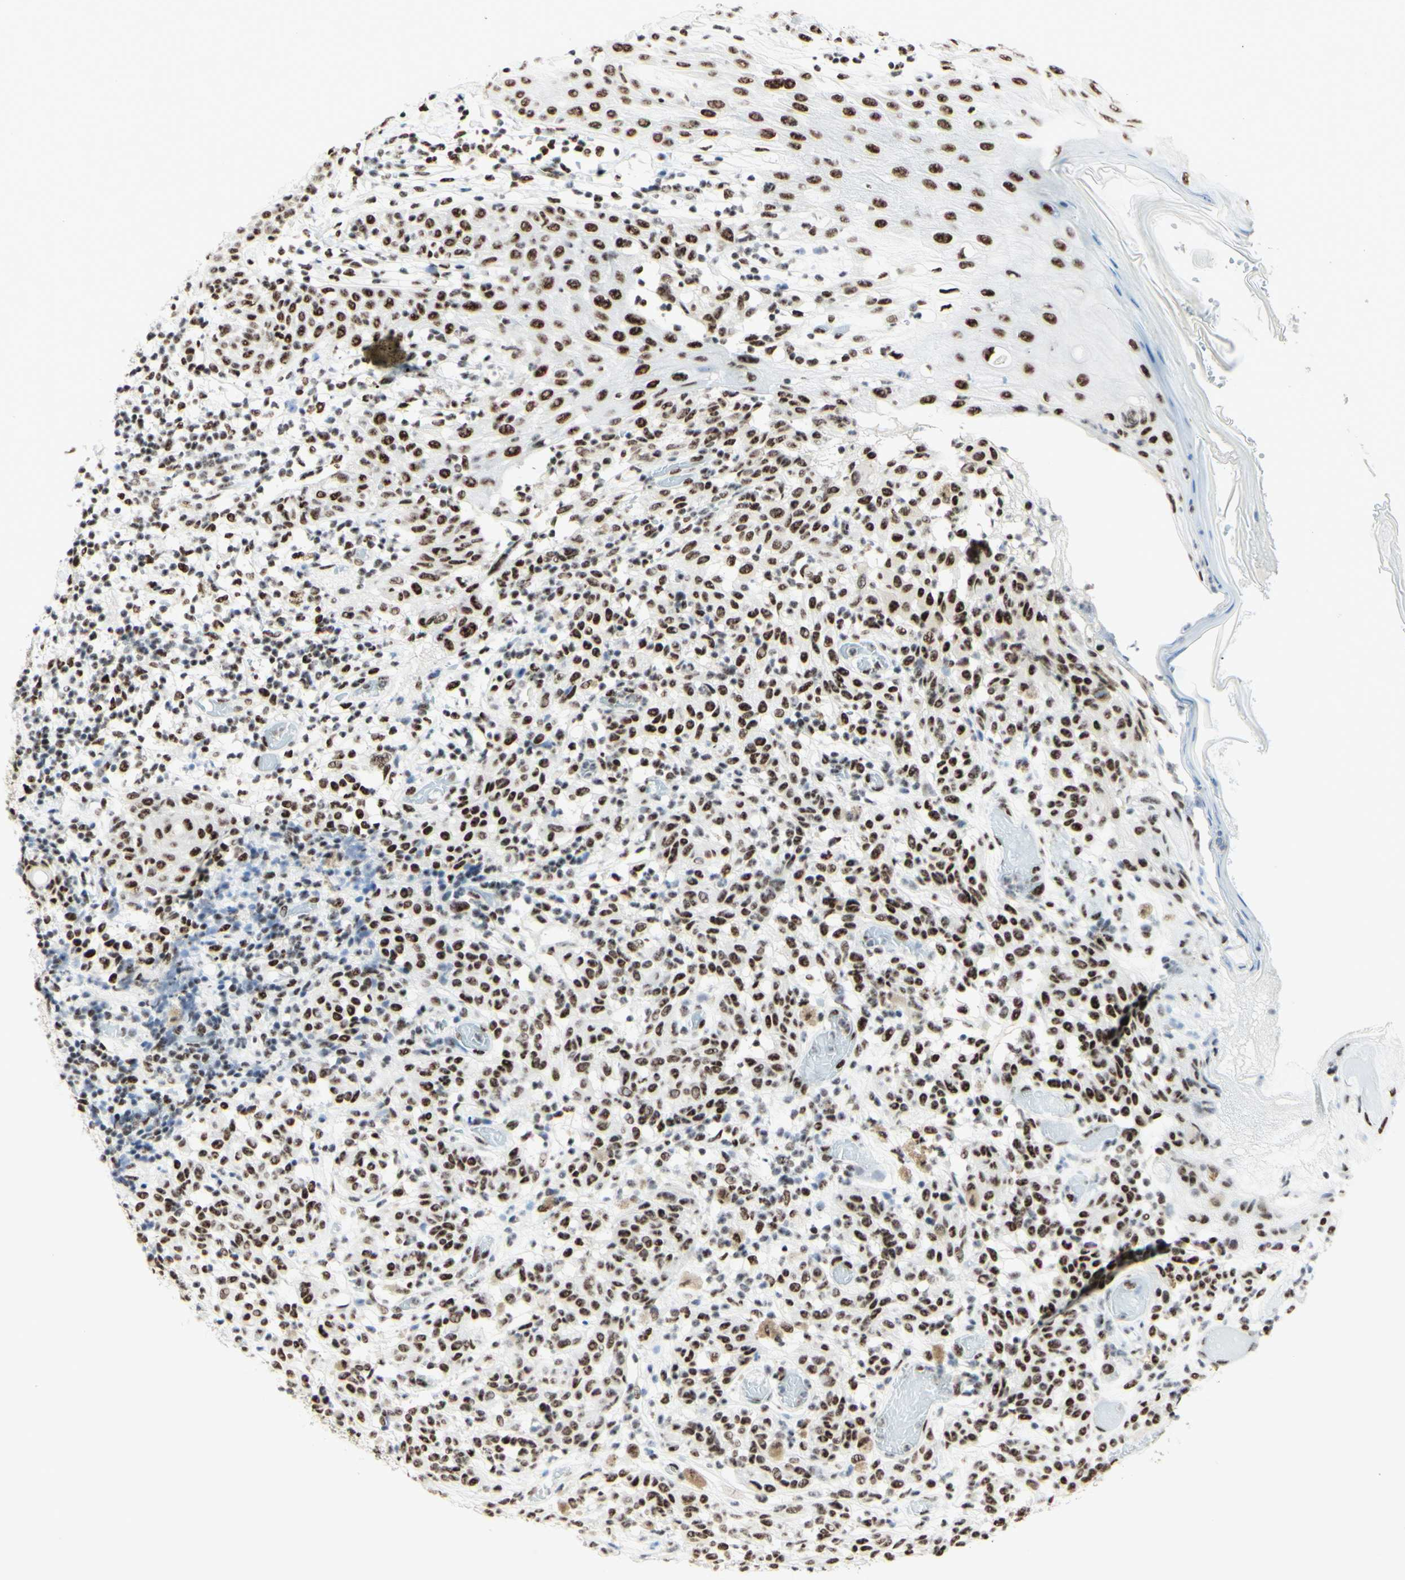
{"staining": {"intensity": "strong", "quantity": "25%-75%", "location": "nuclear"}, "tissue": "melanoma", "cell_type": "Tumor cells", "image_type": "cancer", "snomed": [{"axis": "morphology", "description": "Malignant melanoma, NOS"}, {"axis": "topography", "description": "Skin"}], "caption": "A brown stain highlights strong nuclear positivity of a protein in melanoma tumor cells.", "gene": "WTAP", "patient": {"sex": "female", "age": 46}}